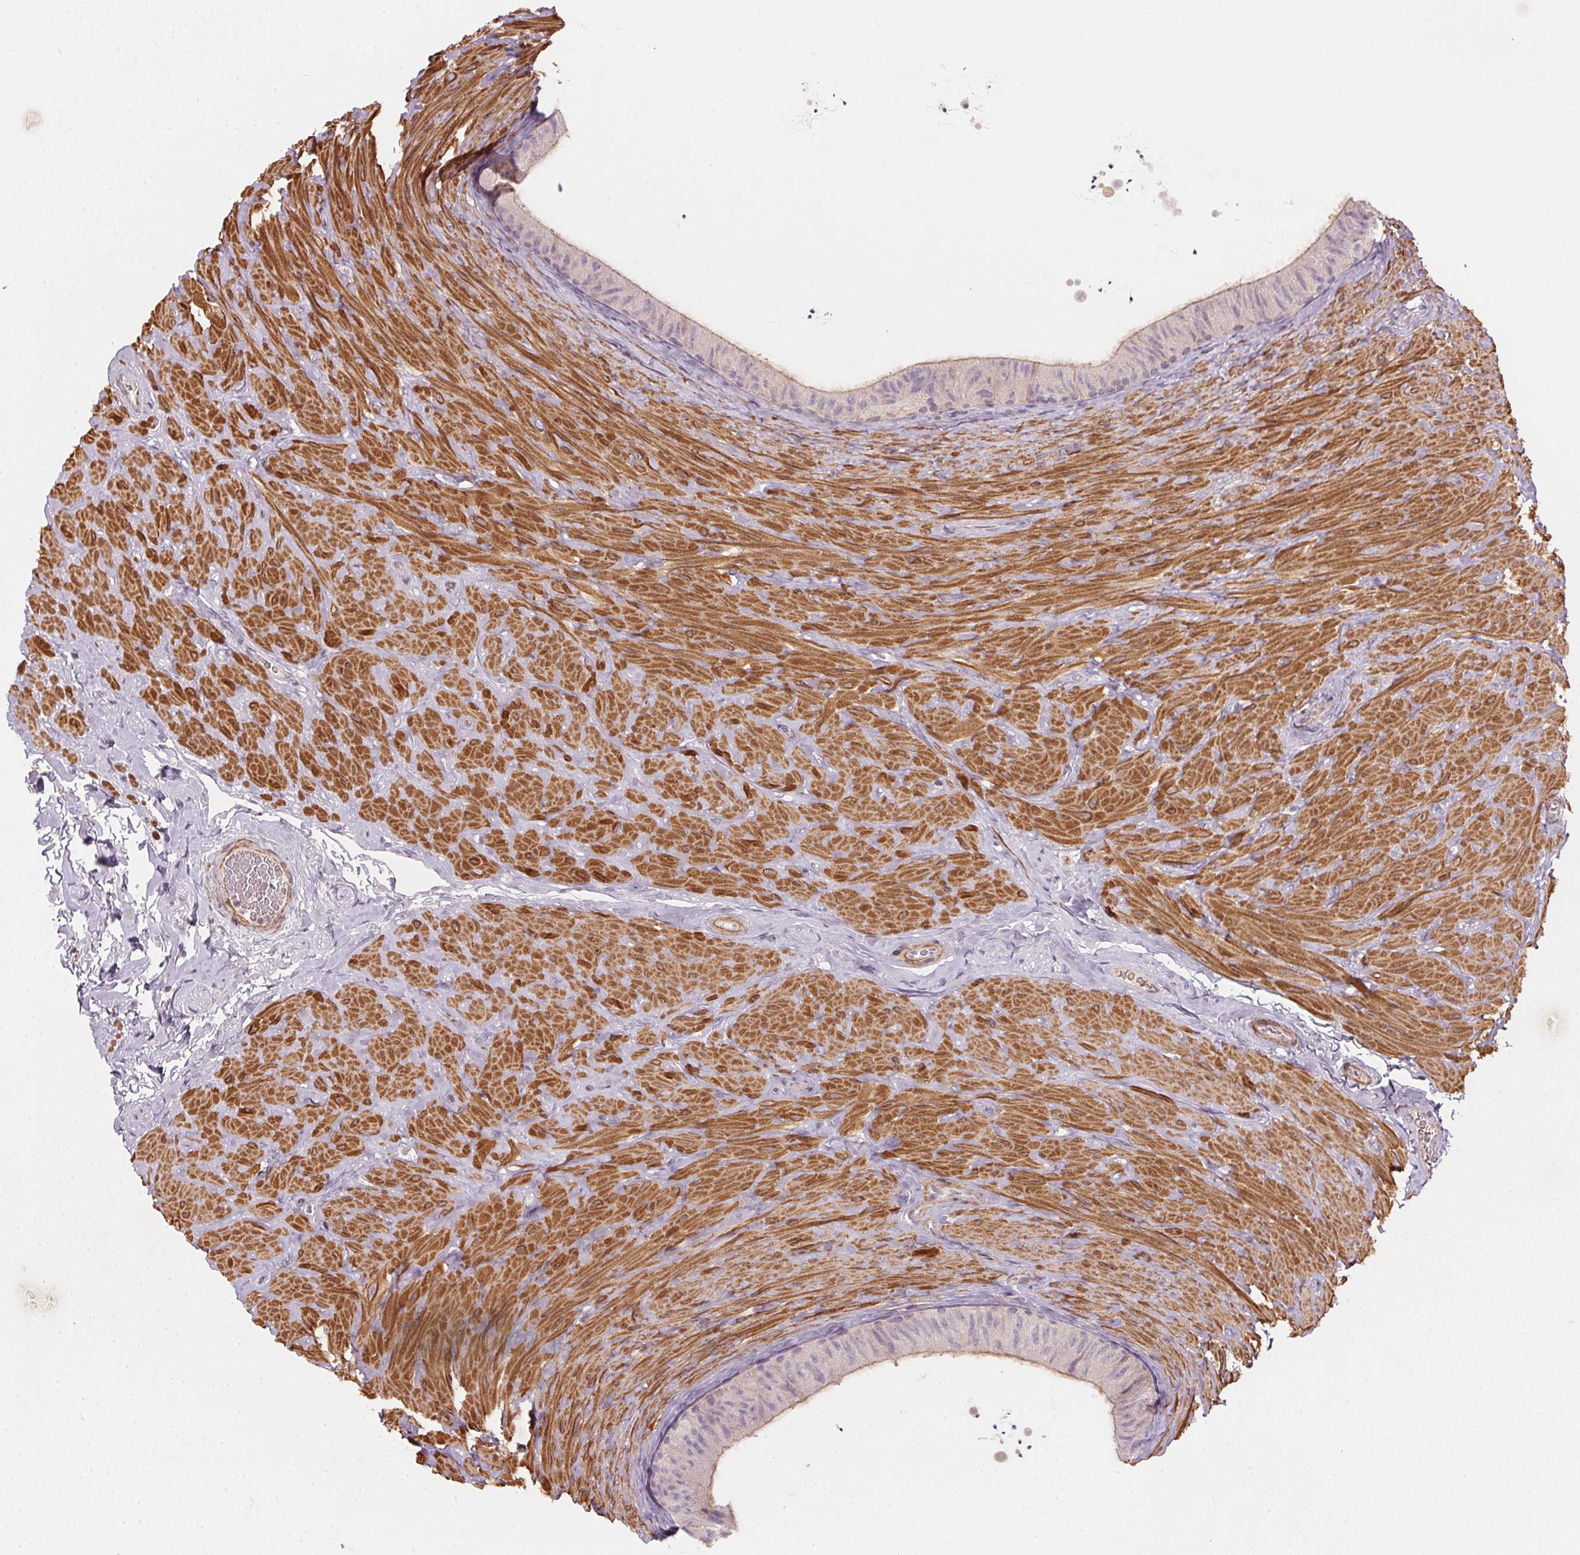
{"staining": {"intensity": "weak", "quantity": "25%-75%", "location": "cytoplasmic/membranous"}, "tissue": "epididymis", "cell_type": "Glandular cells", "image_type": "normal", "snomed": [{"axis": "morphology", "description": "Normal tissue, NOS"}, {"axis": "topography", "description": "Epididymis, spermatic cord, NOS"}, {"axis": "topography", "description": "Epididymis"}], "caption": "Epididymis stained for a protein (brown) reveals weak cytoplasmic/membranous positive positivity in approximately 25%-75% of glandular cells.", "gene": "KCNK15", "patient": {"sex": "male", "age": 31}}